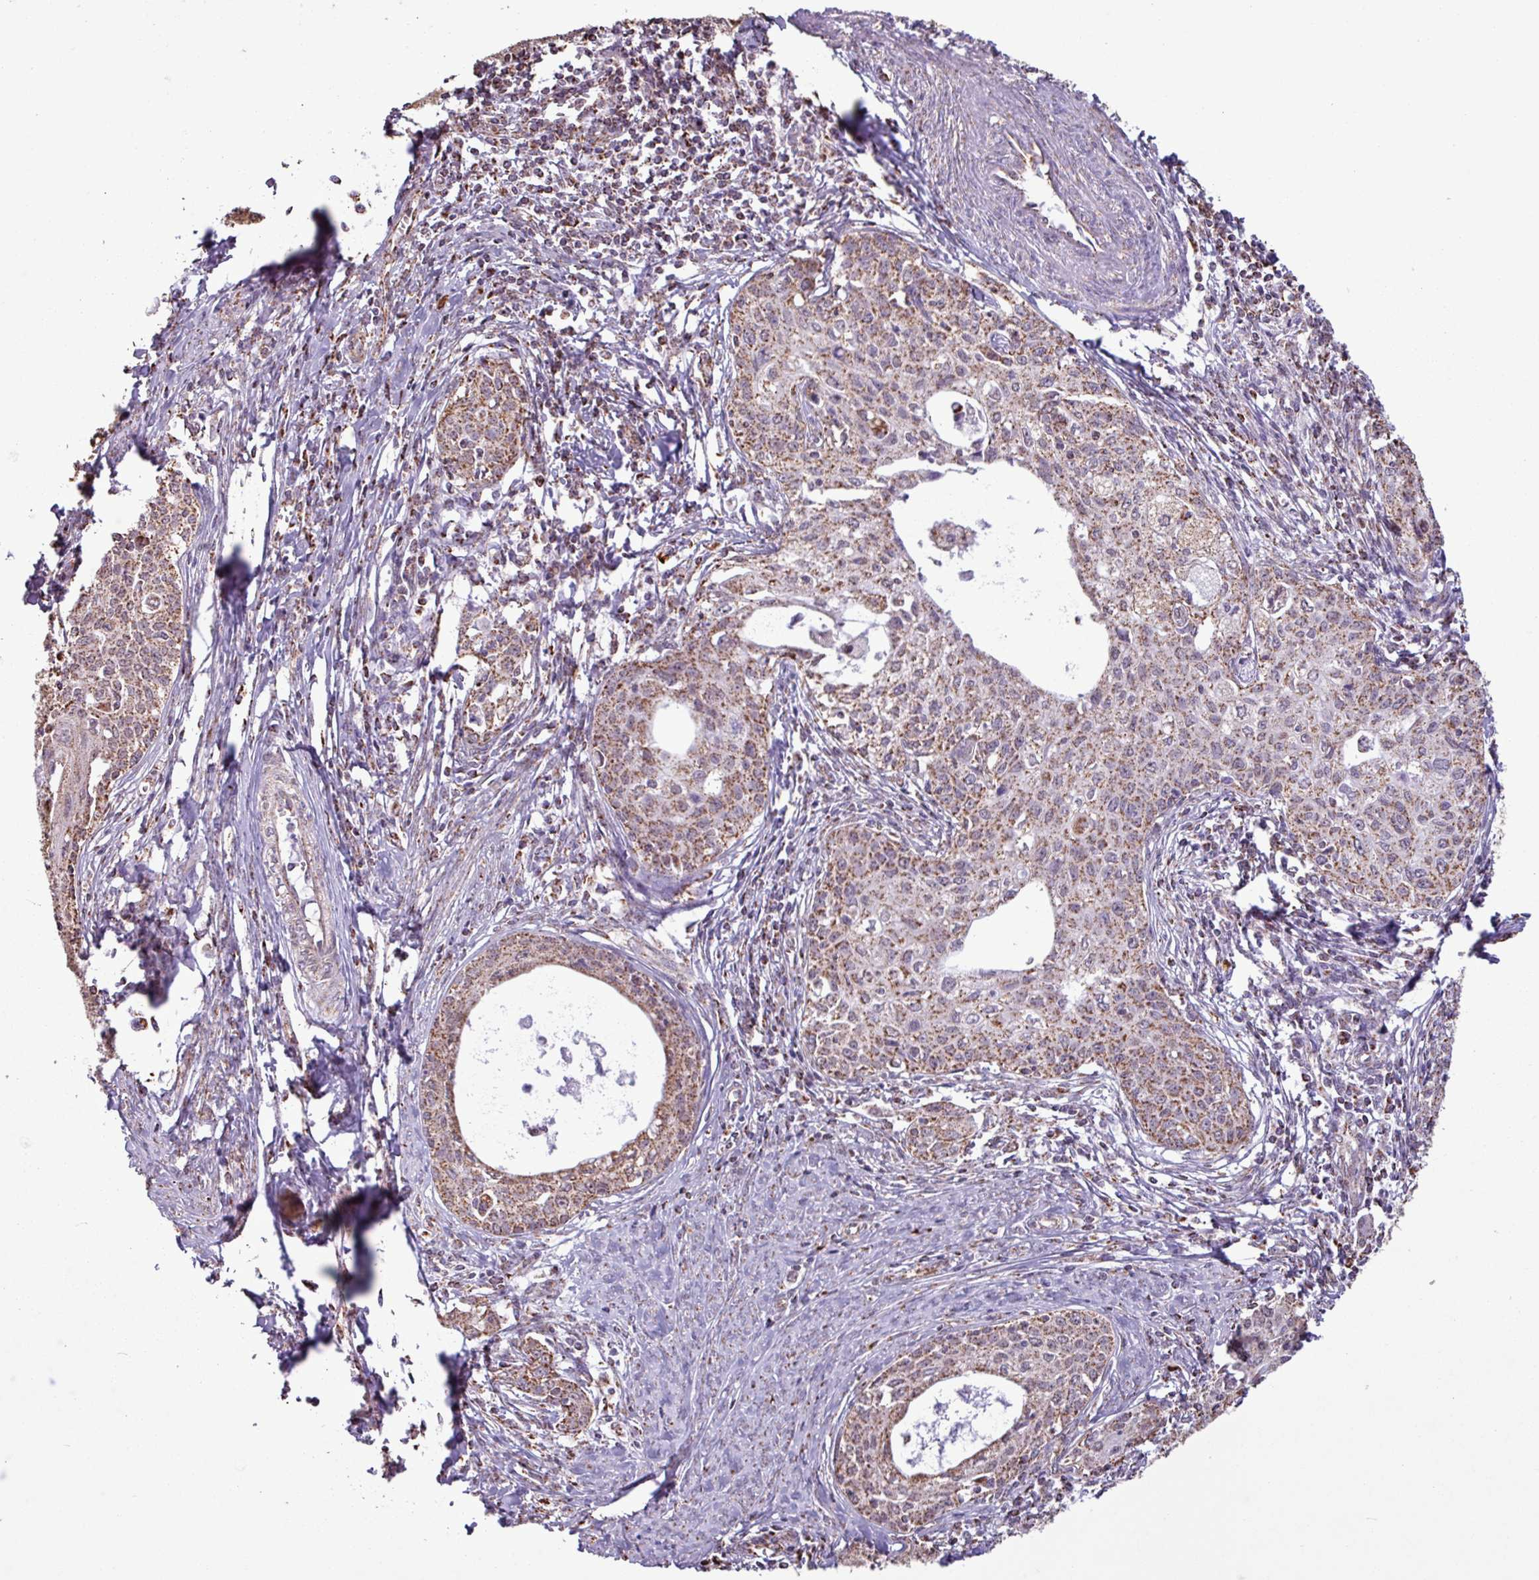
{"staining": {"intensity": "moderate", "quantity": ">75%", "location": "cytoplasmic/membranous"}, "tissue": "cervical cancer", "cell_type": "Tumor cells", "image_type": "cancer", "snomed": [{"axis": "morphology", "description": "Squamous cell carcinoma, NOS"}, {"axis": "morphology", "description": "Adenocarcinoma, NOS"}, {"axis": "topography", "description": "Cervix"}], "caption": "Immunohistochemistry micrograph of neoplastic tissue: human squamous cell carcinoma (cervical) stained using immunohistochemistry (IHC) reveals medium levels of moderate protein expression localized specifically in the cytoplasmic/membranous of tumor cells, appearing as a cytoplasmic/membranous brown color.", "gene": "ALG8", "patient": {"sex": "female", "age": 52}}